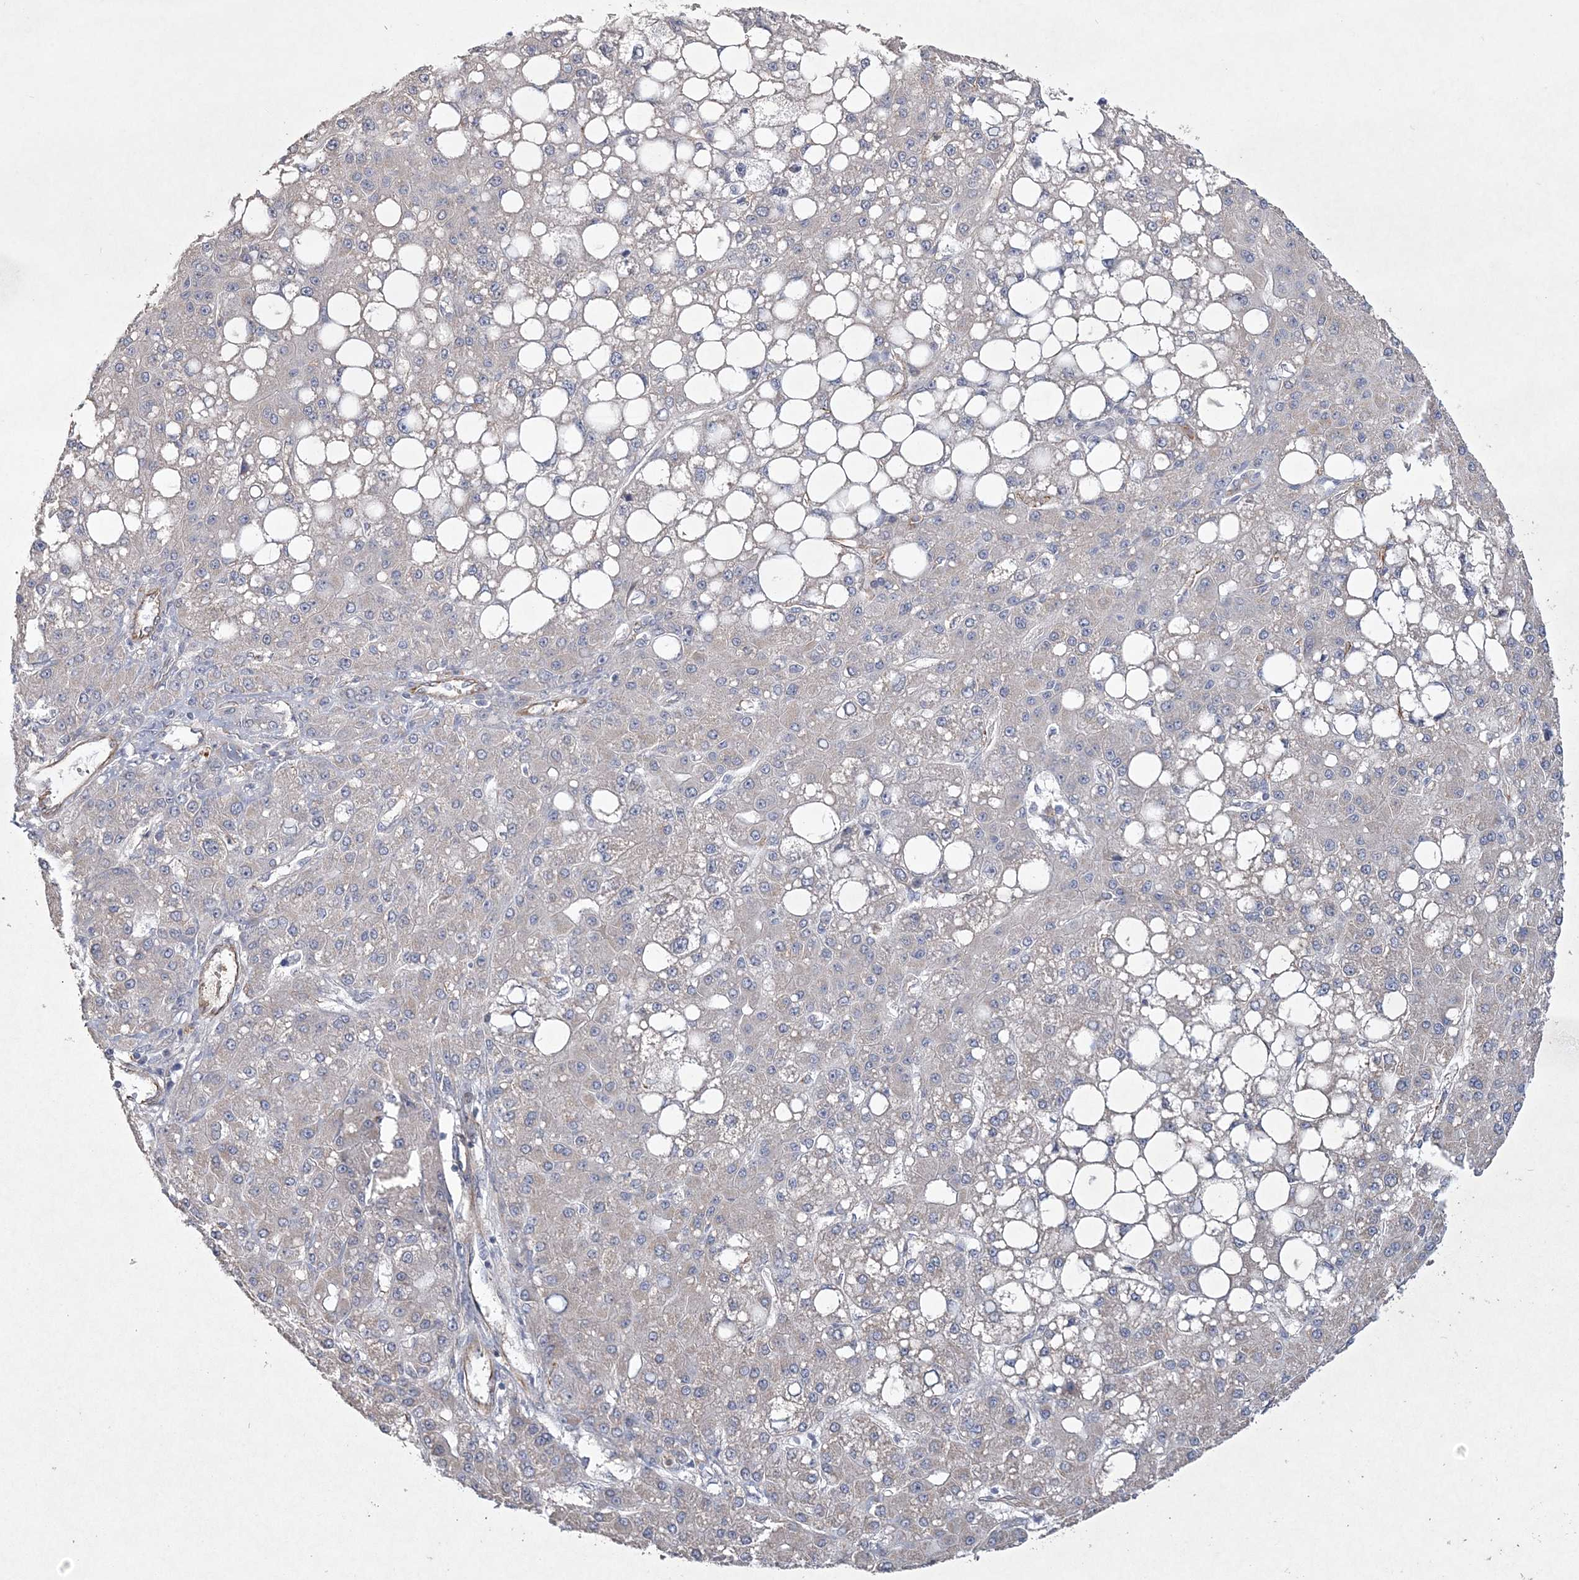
{"staining": {"intensity": "negative", "quantity": "none", "location": "none"}, "tissue": "liver cancer", "cell_type": "Tumor cells", "image_type": "cancer", "snomed": [{"axis": "morphology", "description": "Carcinoma, Hepatocellular, NOS"}, {"axis": "topography", "description": "Liver"}], "caption": "The micrograph displays no staining of tumor cells in hepatocellular carcinoma (liver).", "gene": "DPCD", "patient": {"sex": "male", "age": 67}}